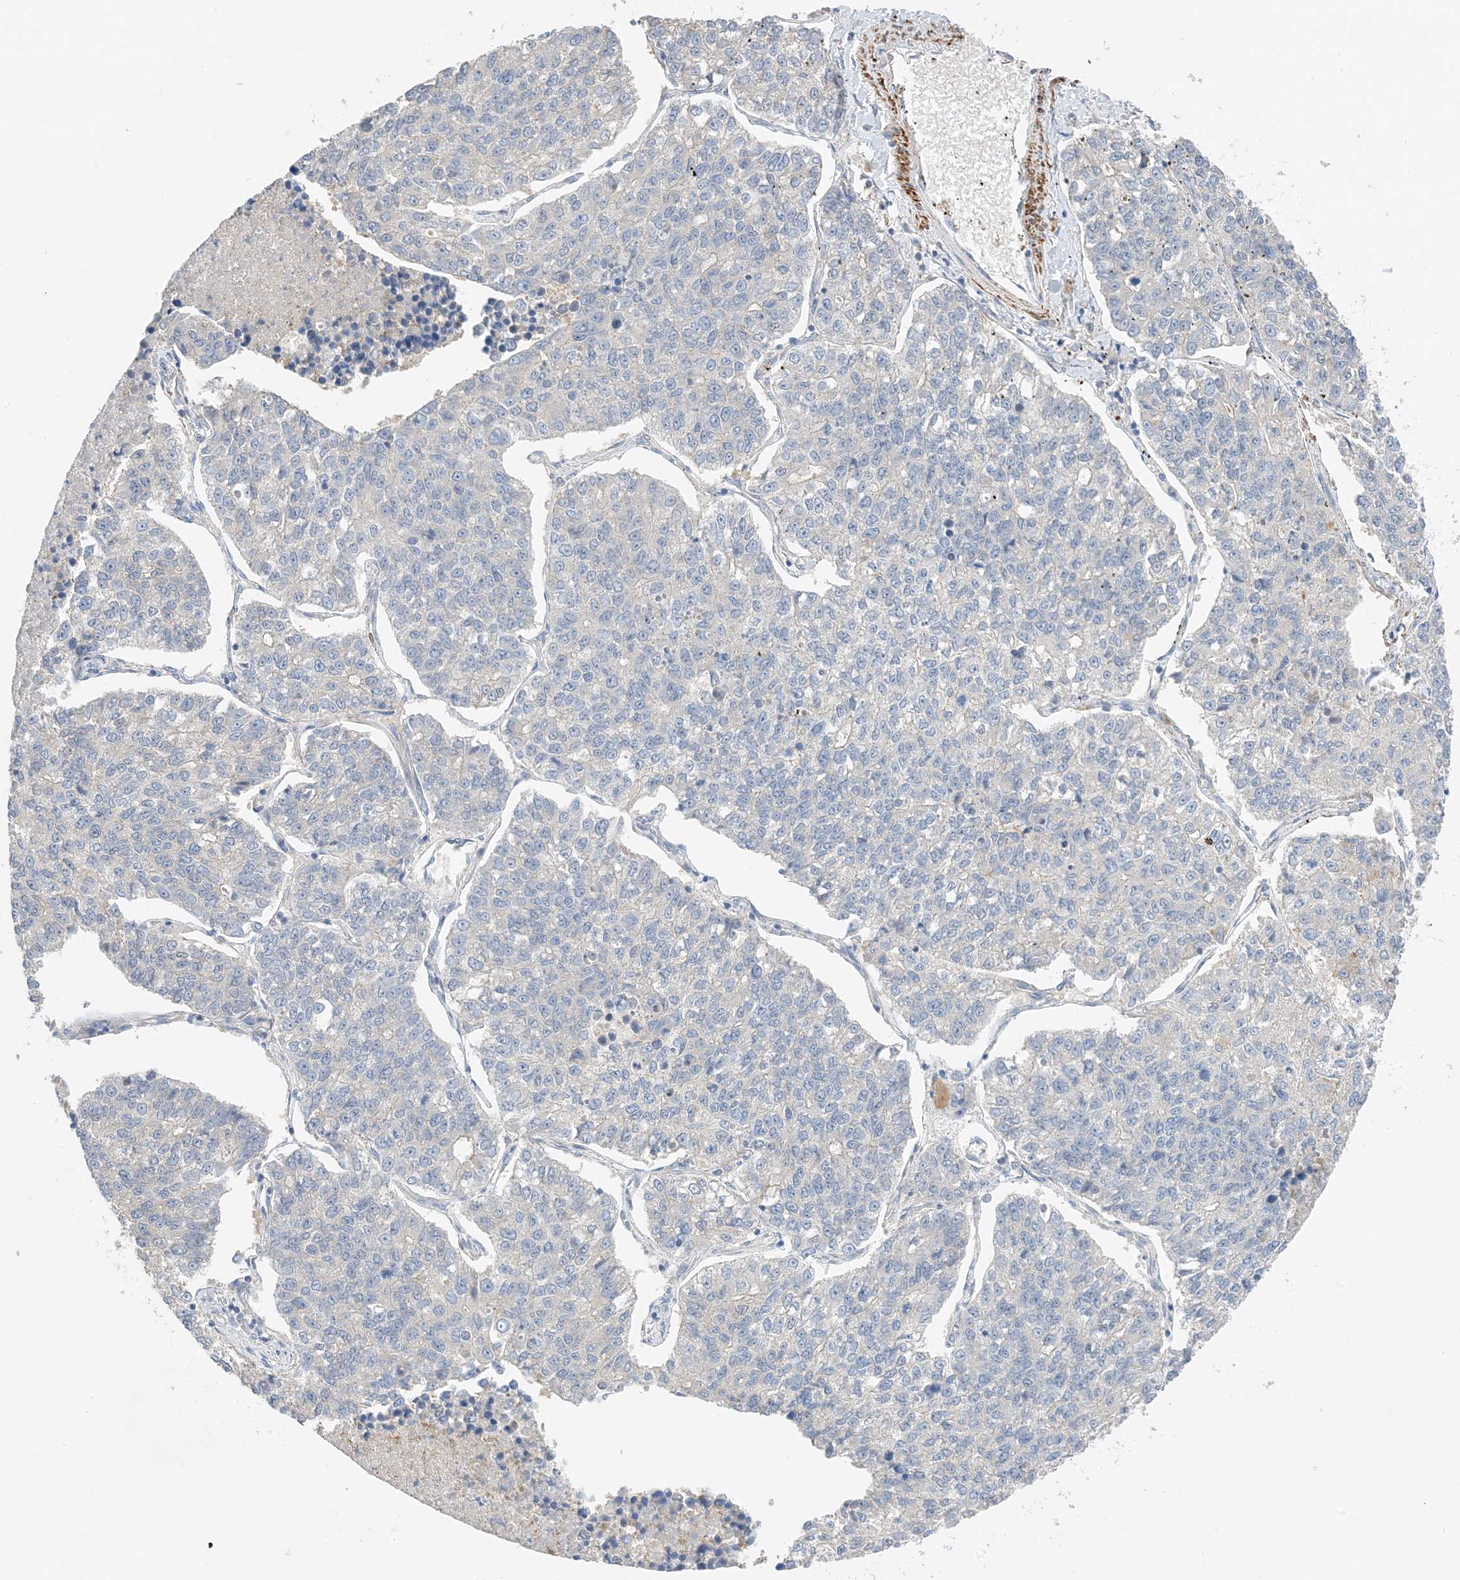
{"staining": {"intensity": "negative", "quantity": "none", "location": "none"}, "tissue": "lung cancer", "cell_type": "Tumor cells", "image_type": "cancer", "snomed": [{"axis": "morphology", "description": "Adenocarcinoma, NOS"}, {"axis": "topography", "description": "Lung"}], "caption": "Tumor cells show no significant protein positivity in lung cancer (adenocarcinoma). (DAB (3,3'-diaminobenzidine) immunohistochemistry, high magnification).", "gene": "KIFBP", "patient": {"sex": "male", "age": 49}}